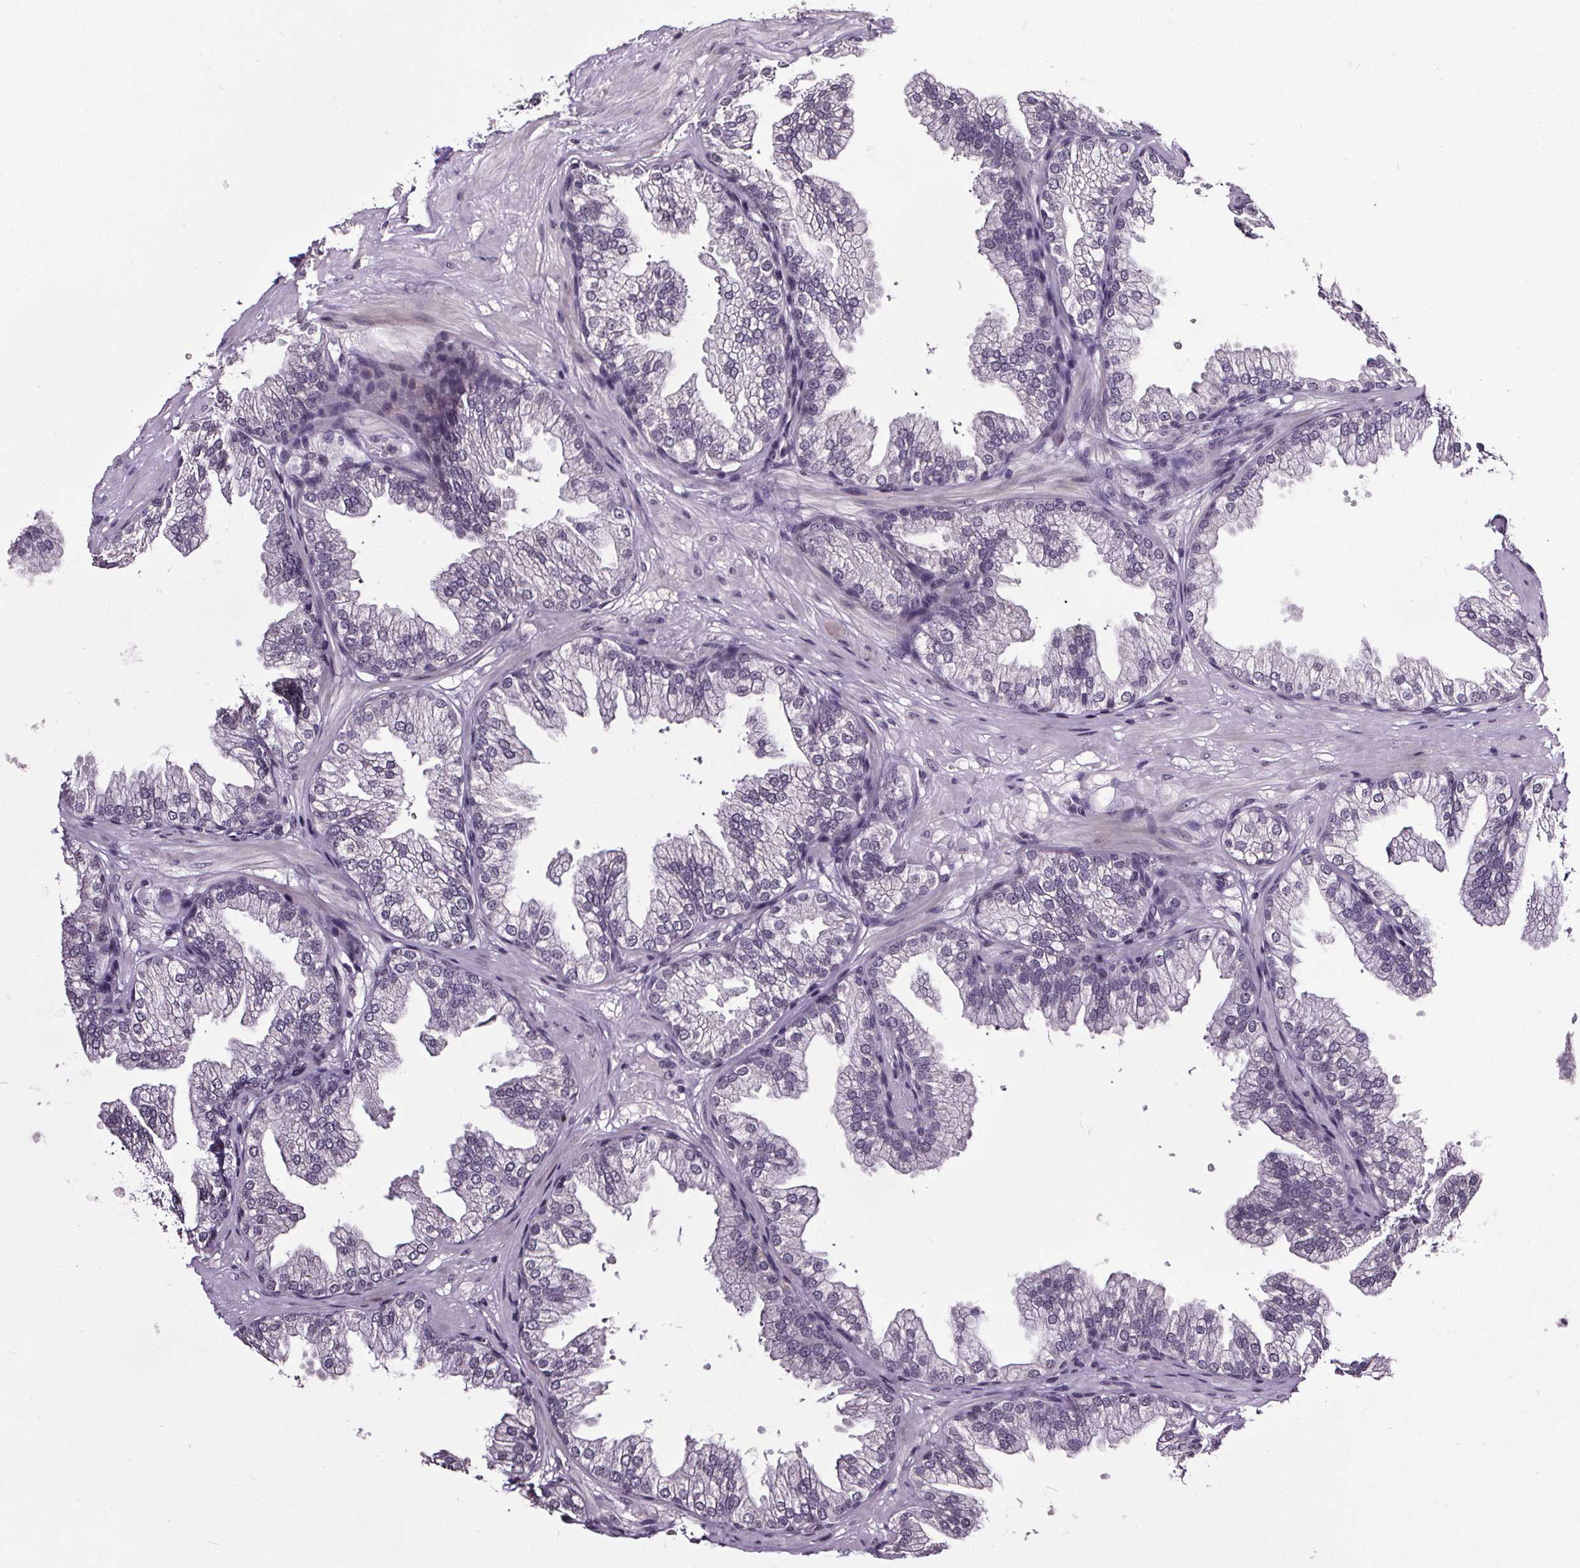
{"staining": {"intensity": "negative", "quantity": "none", "location": "none"}, "tissue": "prostate", "cell_type": "Glandular cells", "image_type": "normal", "snomed": [{"axis": "morphology", "description": "Normal tissue, NOS"}, {"axis": "topography", "description": "Prostate"}], "caption": "The photomicrograph reveals no significant expression in glandular cells of prostate.", "gene": "NKX6", "patient": {"sex": "male", "age": 37}}